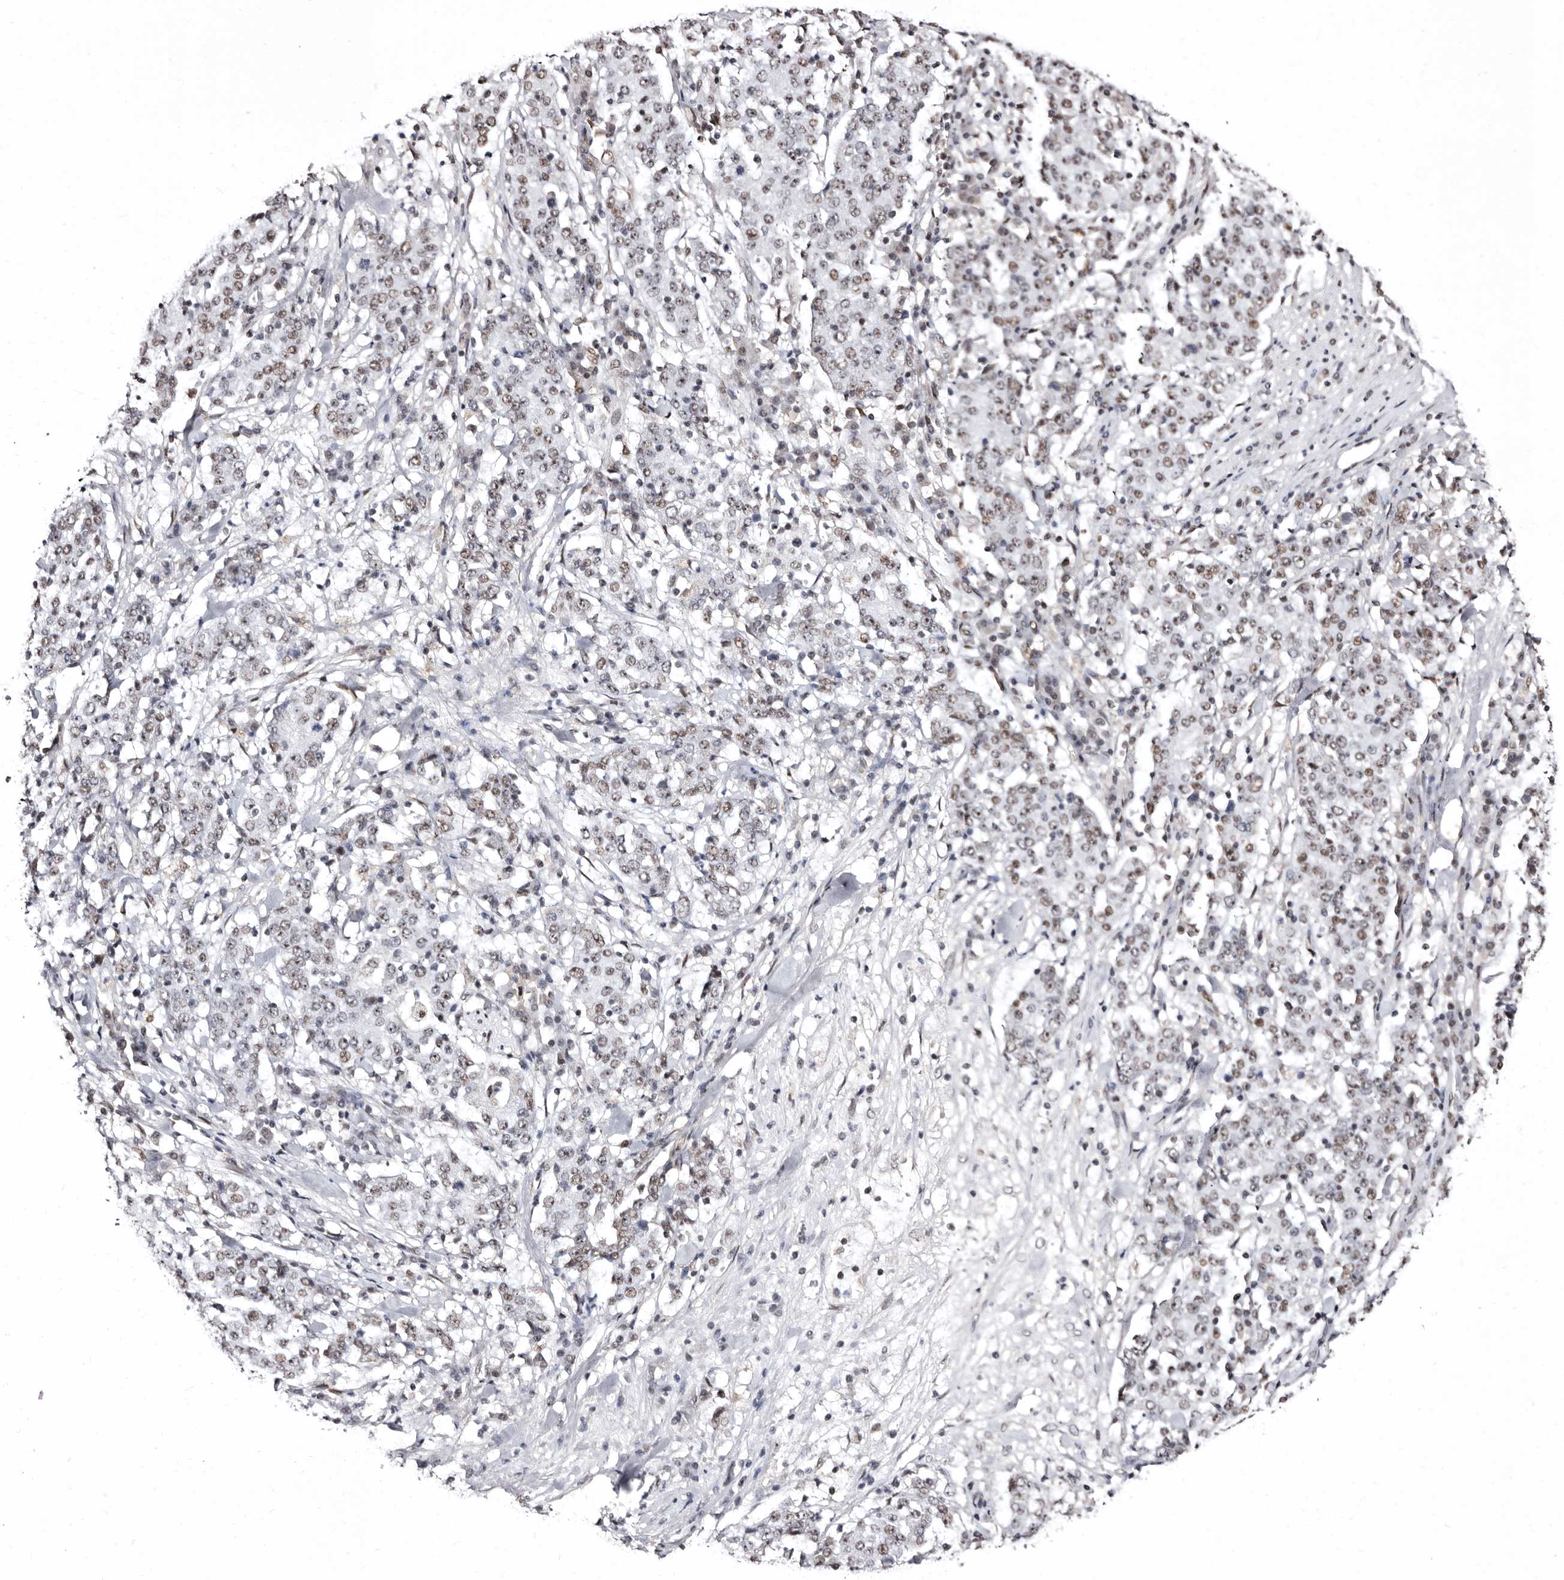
{"staining": {"intensity": "weak", "quantity": ">75%", "location": "nuclear"}, "tissue": "stomach cancer", "cell_type": "Tumor cells", "image_type": "cancer", "snomed": [{"axis": "morphology", "description": "Adenocarcinoma, NOS"}, {"axis": "topography", "description": "Stomach"}], "caption": "This photomicrograph displays immunohistochemistry (IHC) staining of adenocarcinoma (stomach), with low weak nuclear expression in about >75% of tumor cells.", "gene": "ANAPC11", "patient": {"sex": "male", "age": 59}}